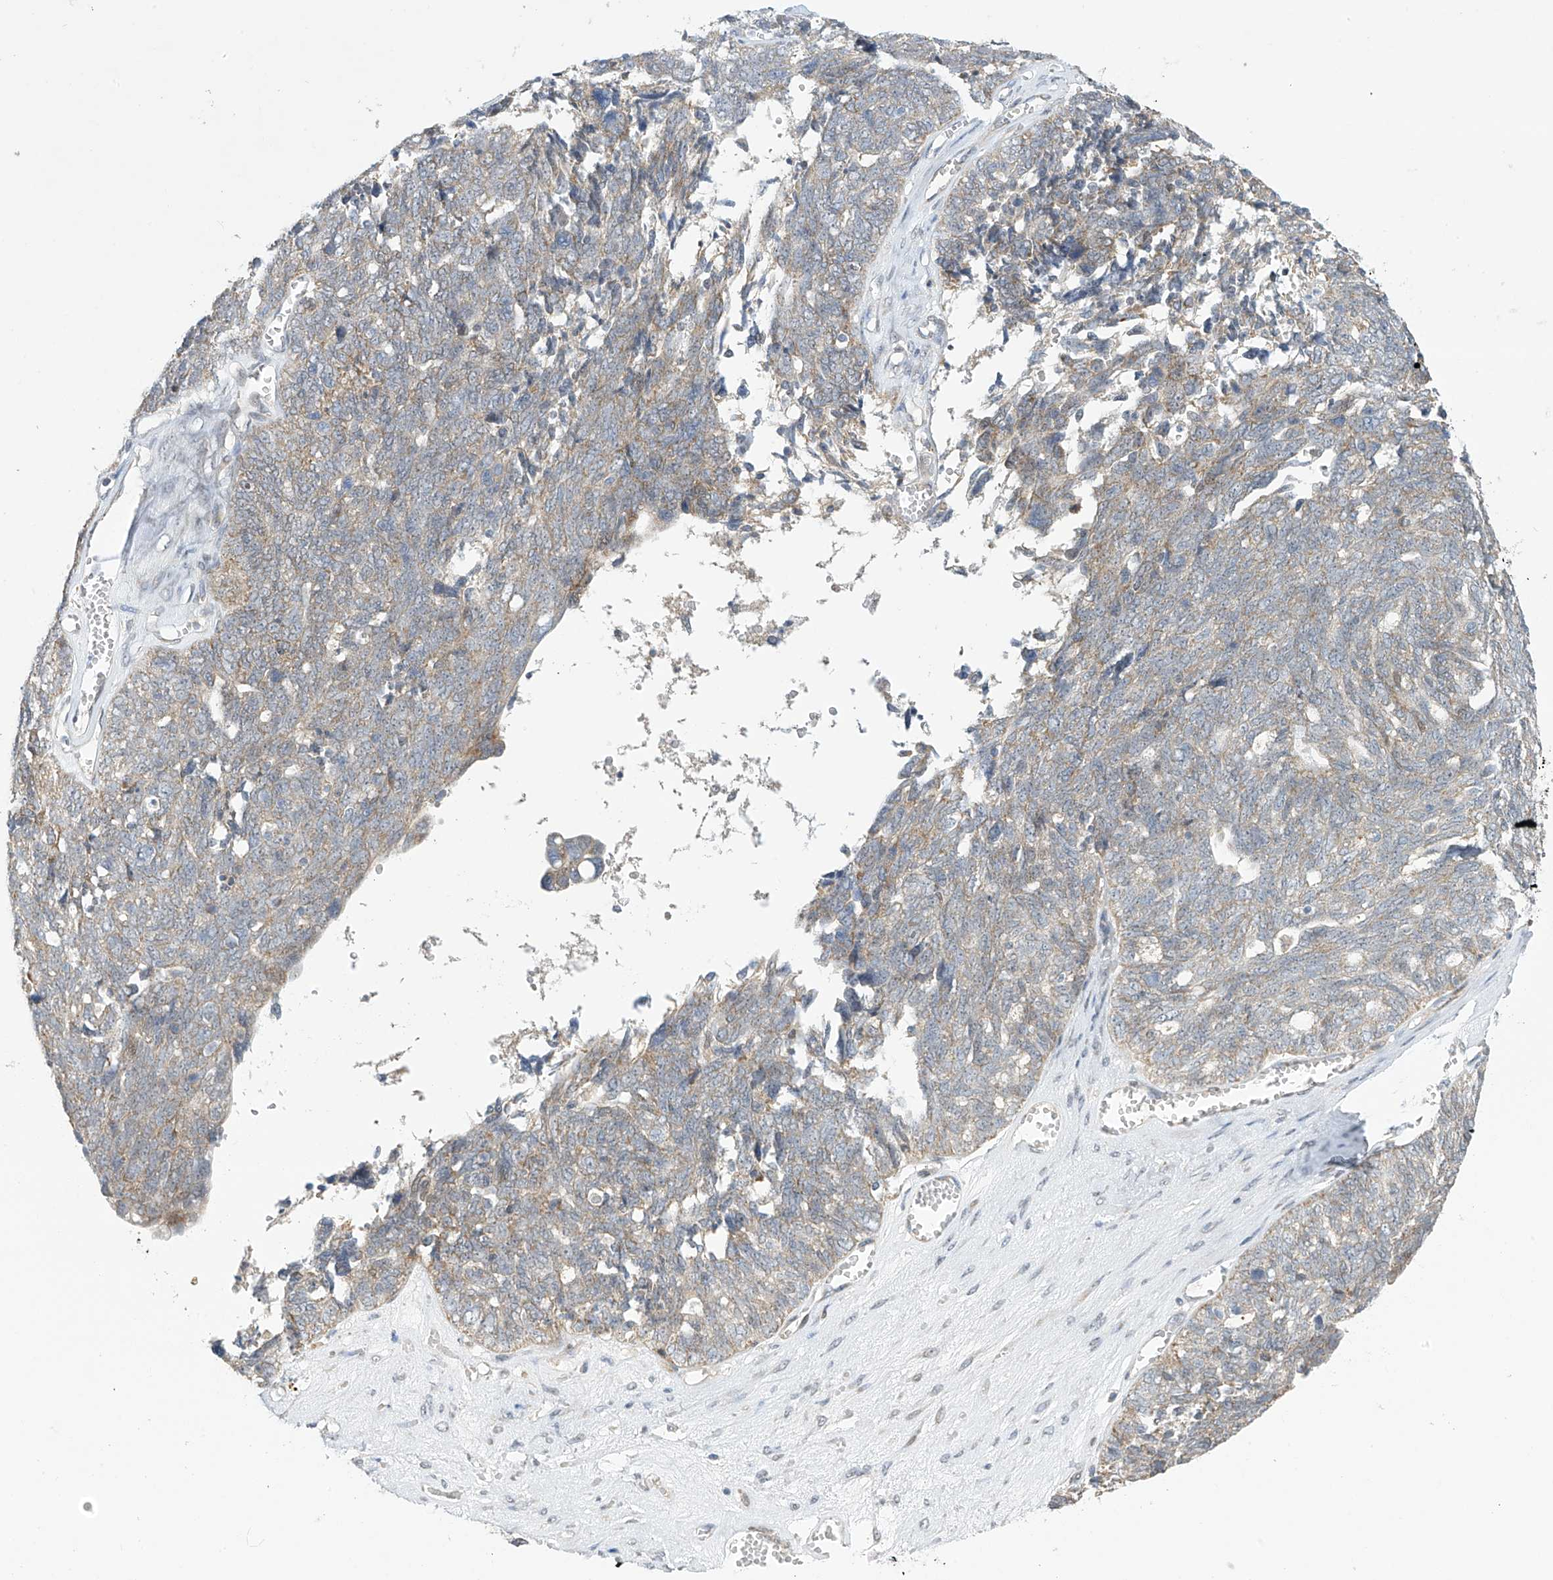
{"staining": {"intensity": "weak", "quantity": "25%-75%", "location": "cytoplasmic/membranous"}, "tissue": "ovarian cancer", "cell_type": "Tumor cells", "image_type": "cancer", "snomed": [{"axis": "morphology", "description": "Cystadenocarcinoma, serous, NOS"}, {"axis": "topography", "description": "Ovary"}], "caption": "Weak cytoplasmic/membranous staining for a protein is appreciated in about 25%-75% of tumor cells of ovarian cancer using immunohistochemistry.", "gene": "ZNF641", "patient": {"sex": "female", "age": 79}}